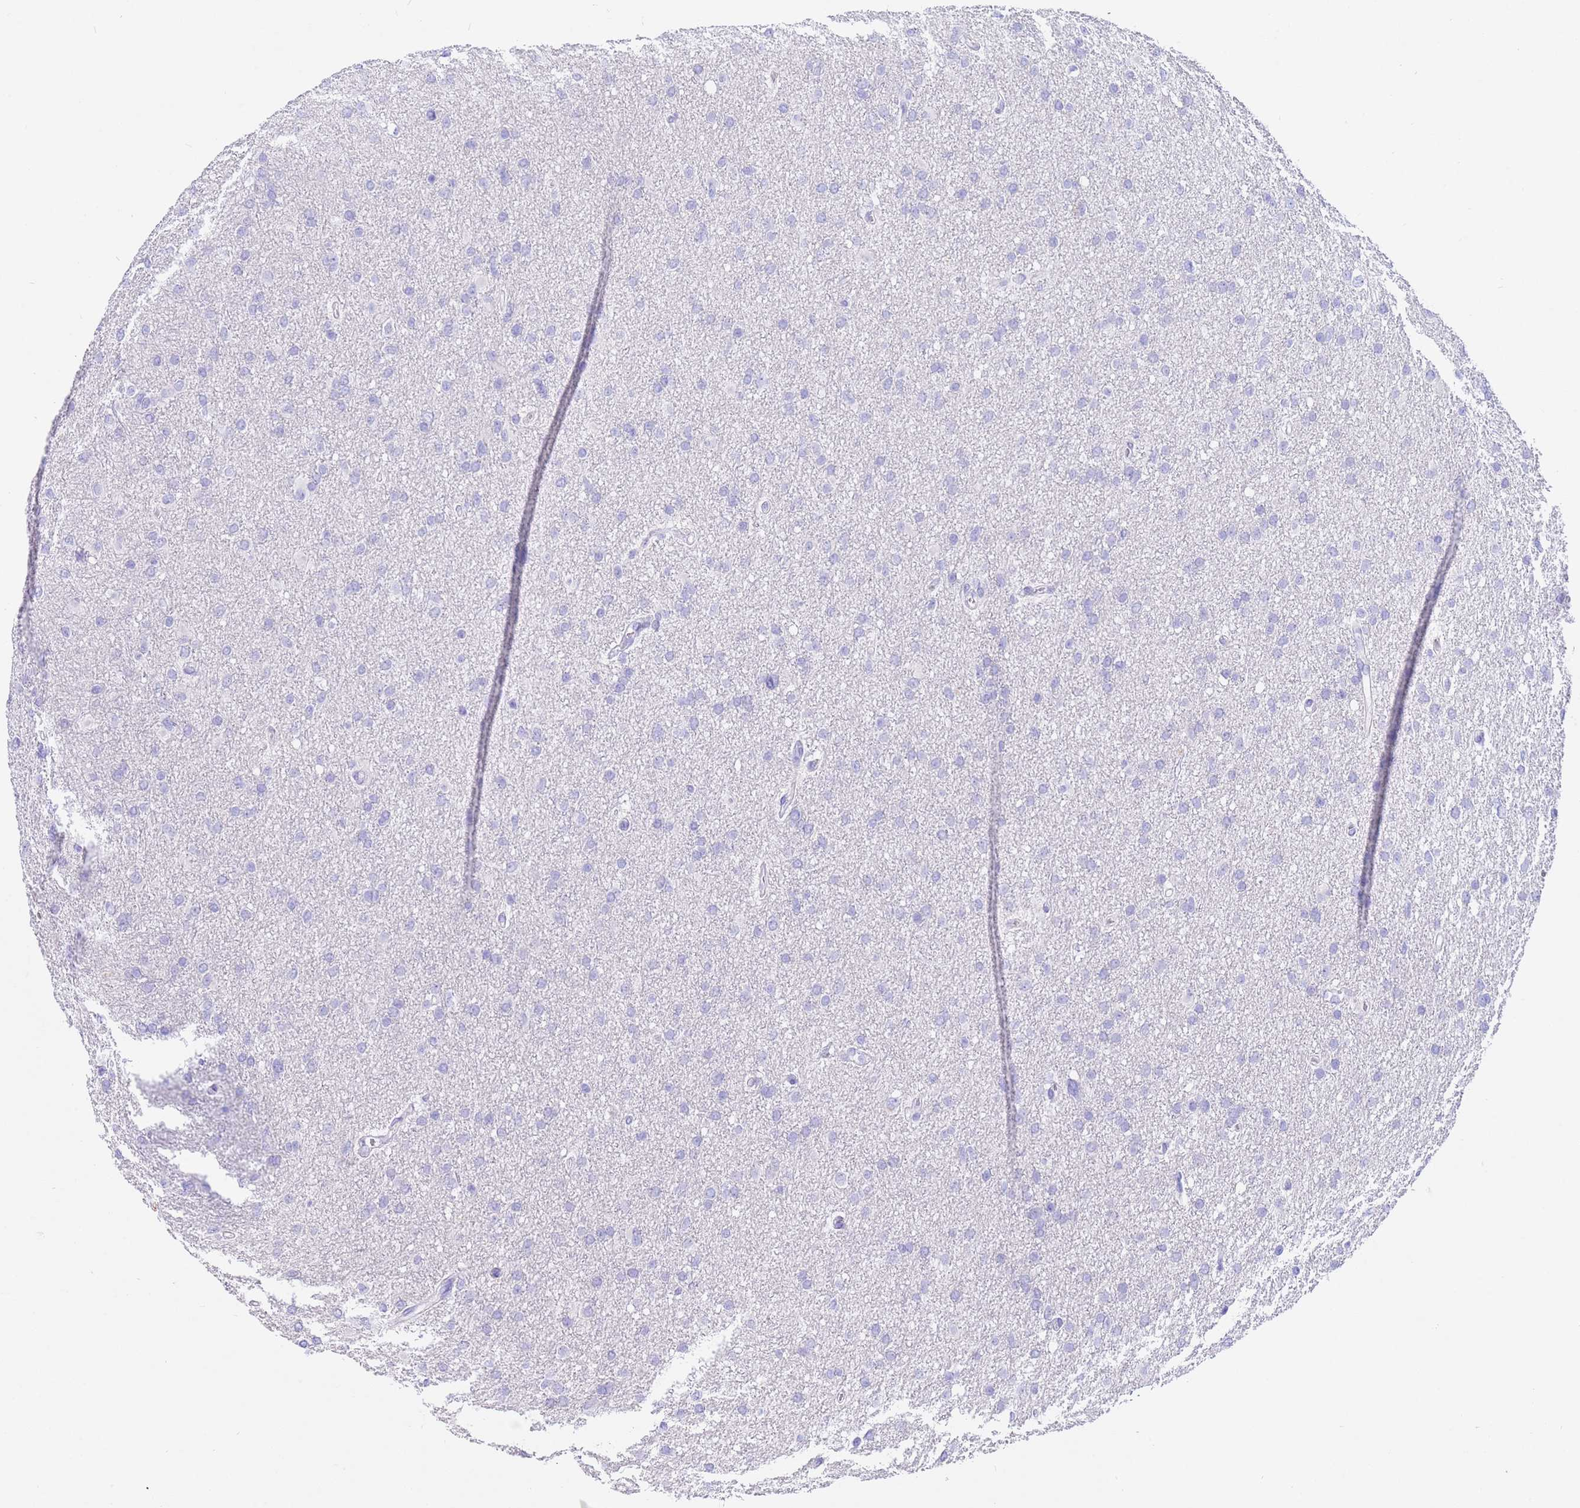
{"staining": {"intensity": "negative", "quantity": "none", "location": "none"}, "tissue": "glioma", "cell_type": "Tumor cells", "image_type": "cancer", "snomed": [{"axis": "morphology", "description": "Glioma, malignant, High grade"}, {"axis": "topography", "description": "Cerebral cortex"}], "caption": "High power microscopy image of an immunohistochemistry (IHC) micrograph of malignant high-grade glioma, revealing no significant expression in tumor cells.", "gene": "CPB1", "patient": {"sex": "female", "age": 36}}